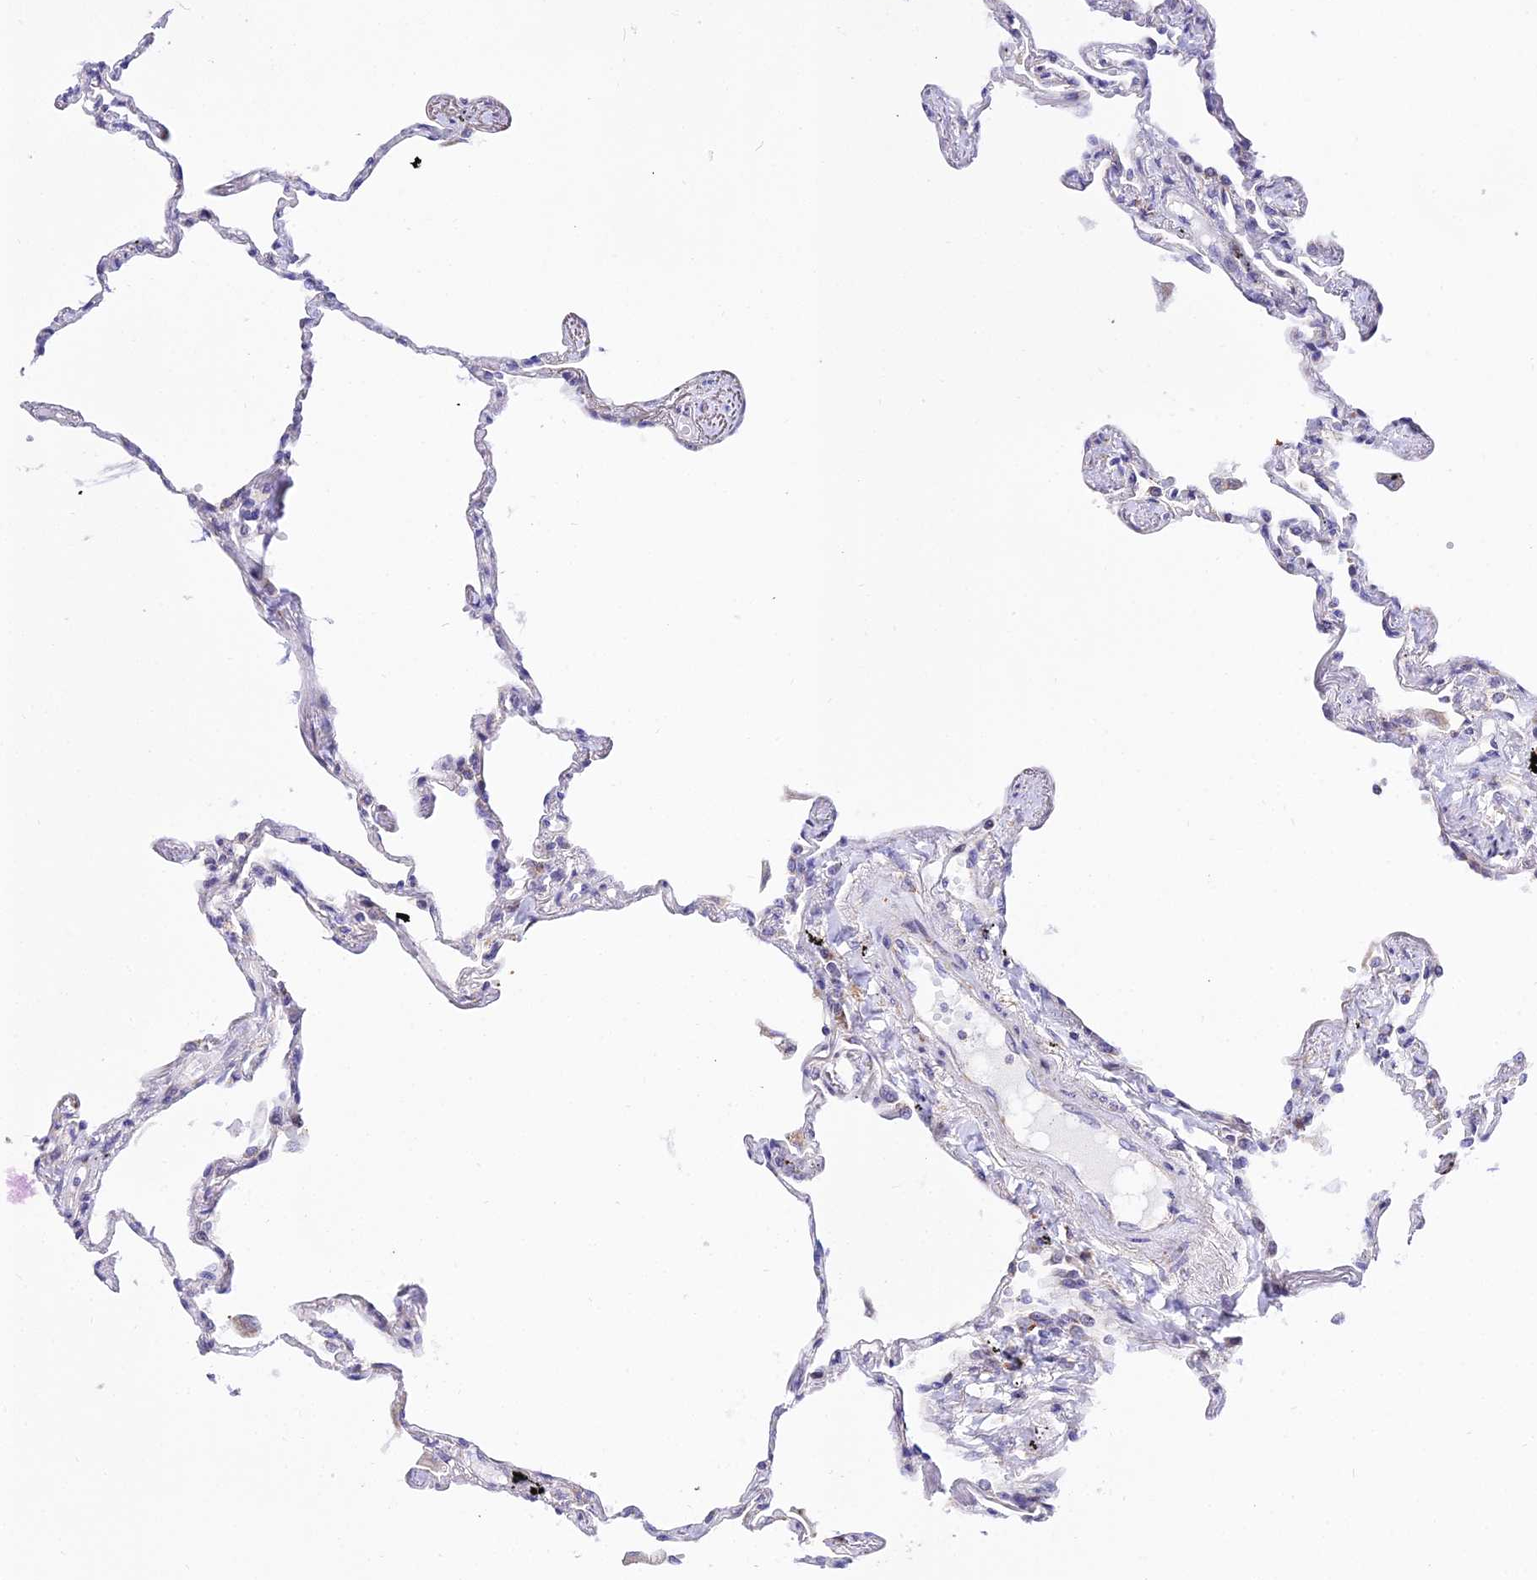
{"staining": {"intensity": "weak", "quantity": "<25%", "location": "cytoplasmic/membranous"}, "tissue": "lung", "cell_type": "Alveolar cells", "image_type": "normal", "snomed": [{"axis": "morphology", "description": "Normal tissue, NOS"}, {"axis": "topography", "description": "Lung"}], "caption": "Alveolar cells are negative for brown protein staining in normal lung. The staining is performed using DAB brown chromogen with nuclei counter-stained in using hematoxylin.", "gene": "ATP5PB", "patient": {"sex": "female", "age": 67}}